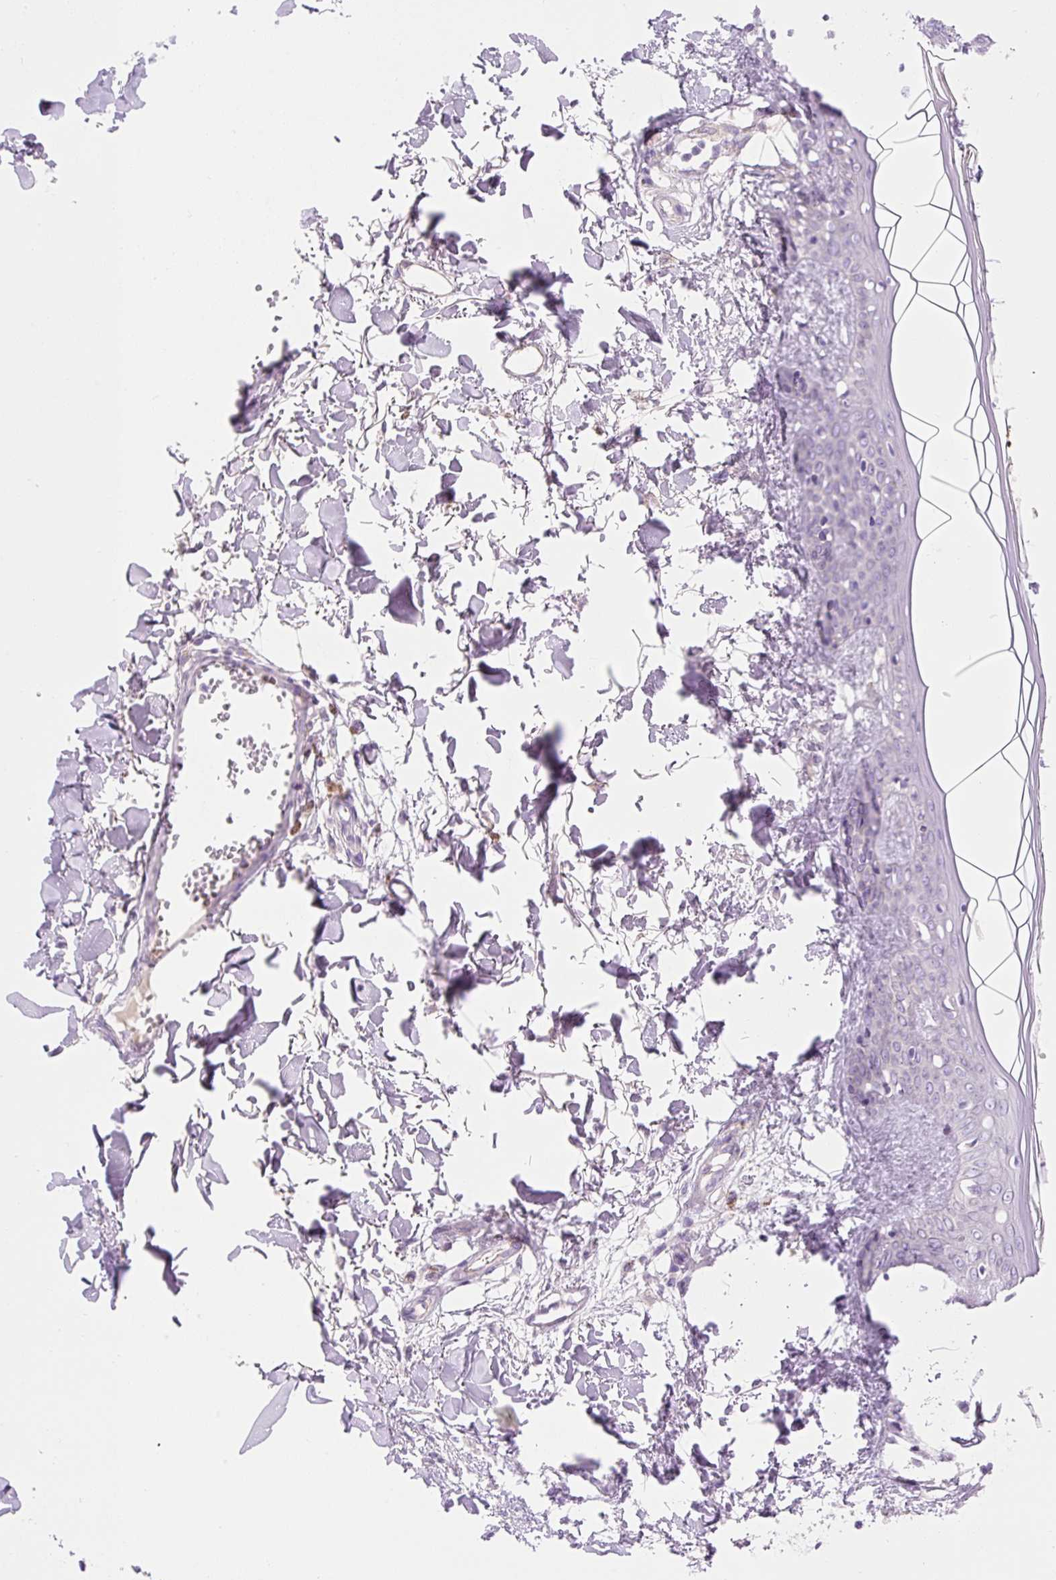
{"staining": {"intensity": "negative", "quantity": "none", "location": "none"}, "tissue": "skin", "cell_type": "Fibroblasts", "image_type": "normal", "snomed": [{"axis": "morphology", "description": "Normal tissue, NOS"}, {"axis": "topography", "description": "Skin"}], "caption": "Immunohistochemistry photomicrograph of benign skin: skin stained with DAB reveals no significant protein positivity in fibroblasts.", "gene": "CELF6", "patient": {"sex": "female", "age": 34}}